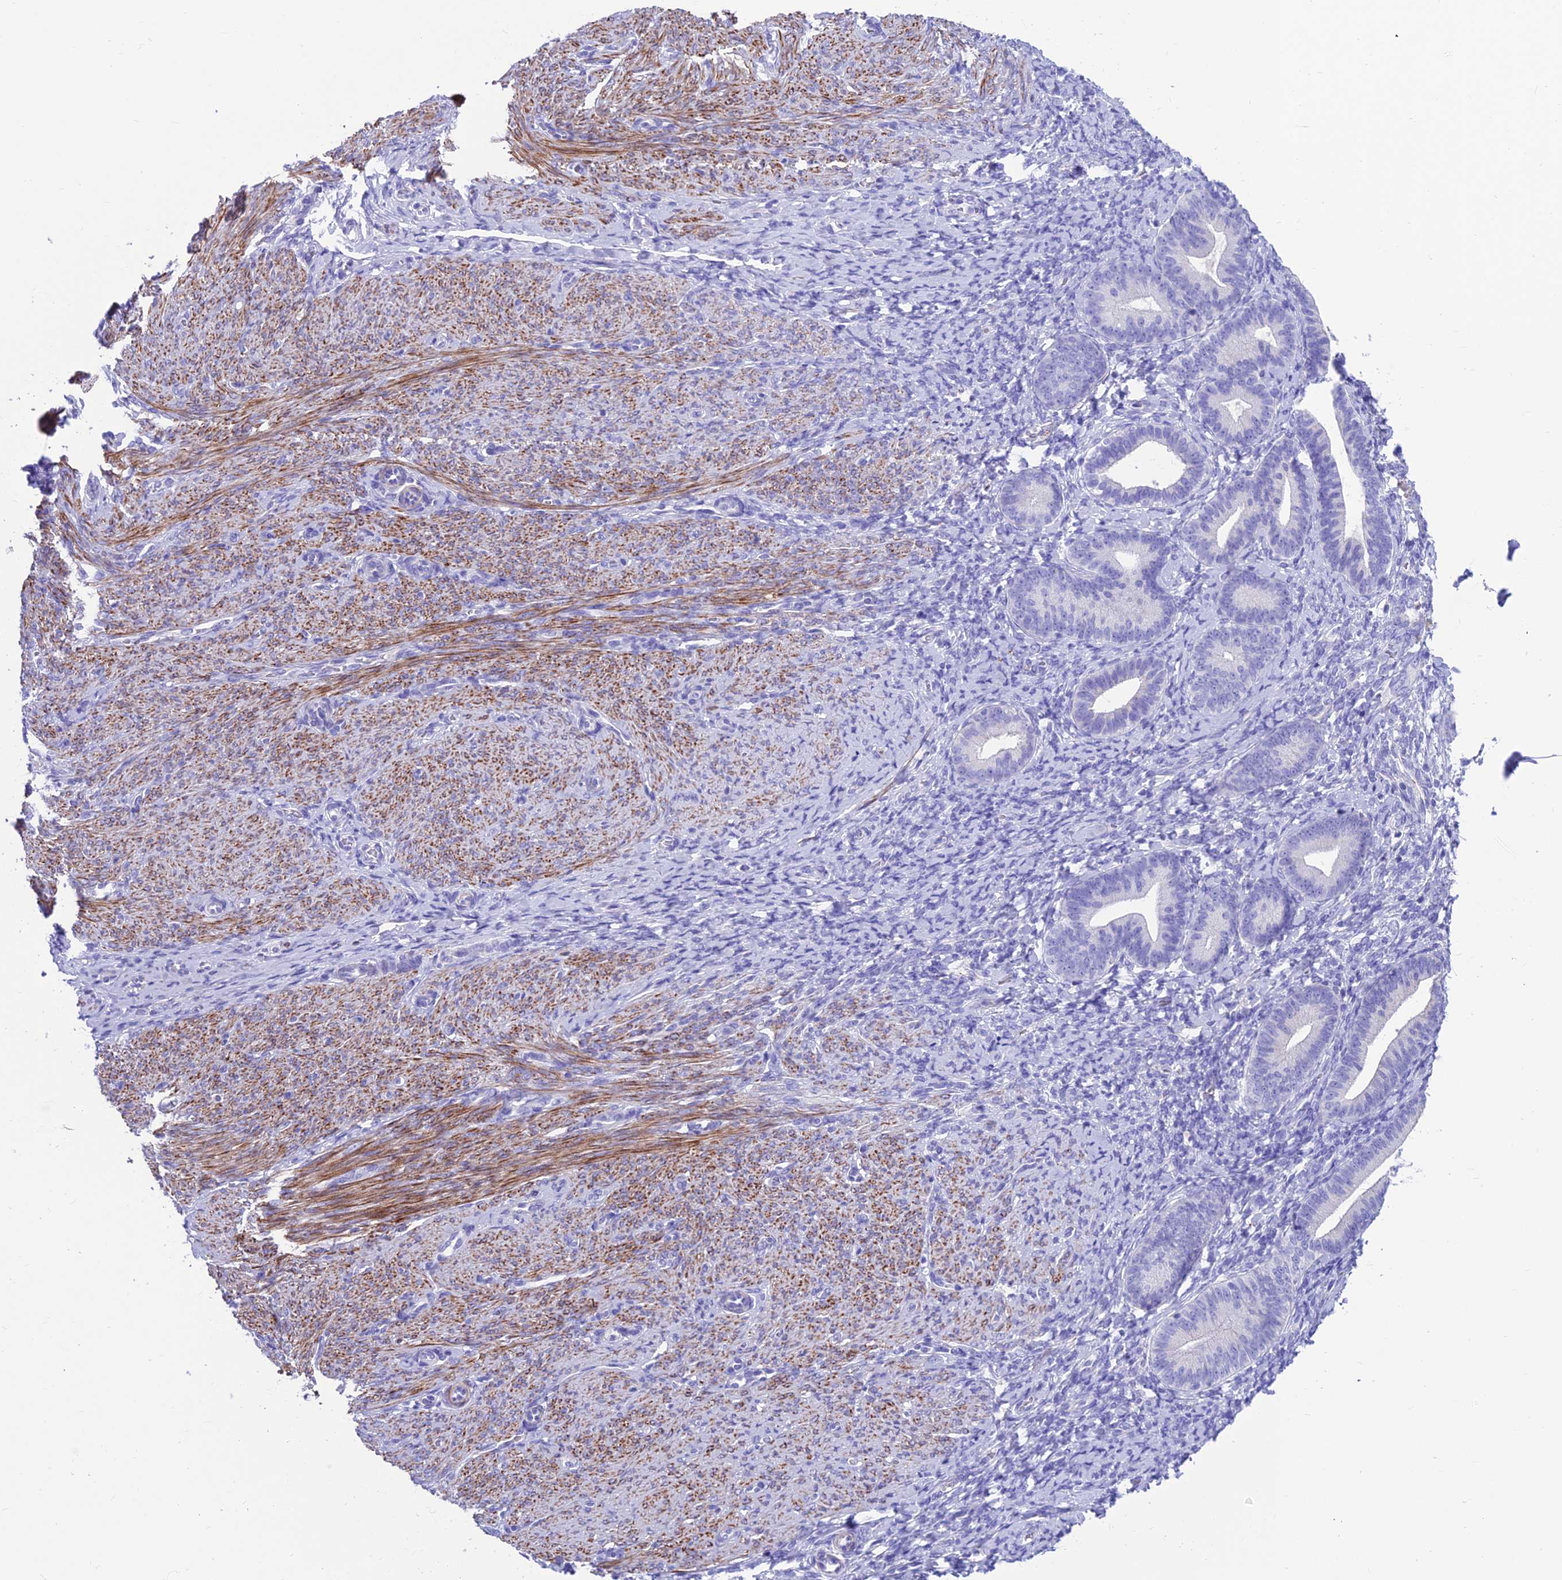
{"staining": {"intensity": "negative", "quantity": "none", "location": "none"}, "tissue": "endometrium", "cell_type": "Cells in endometrial stroma", "image_type": "normal", "snomed": [{"axis": "morphology", "description": "Normal tissue, NOS"}, {"axis": "topography", "description": "Endometrium"}], "caption": "This is an immunohistochemistry photomicrograph of normal human endometrium. There is no expression in cells in endometrial stroma.", "gene": "GNG11", "patient": {"sex": "female", "age": 65}}